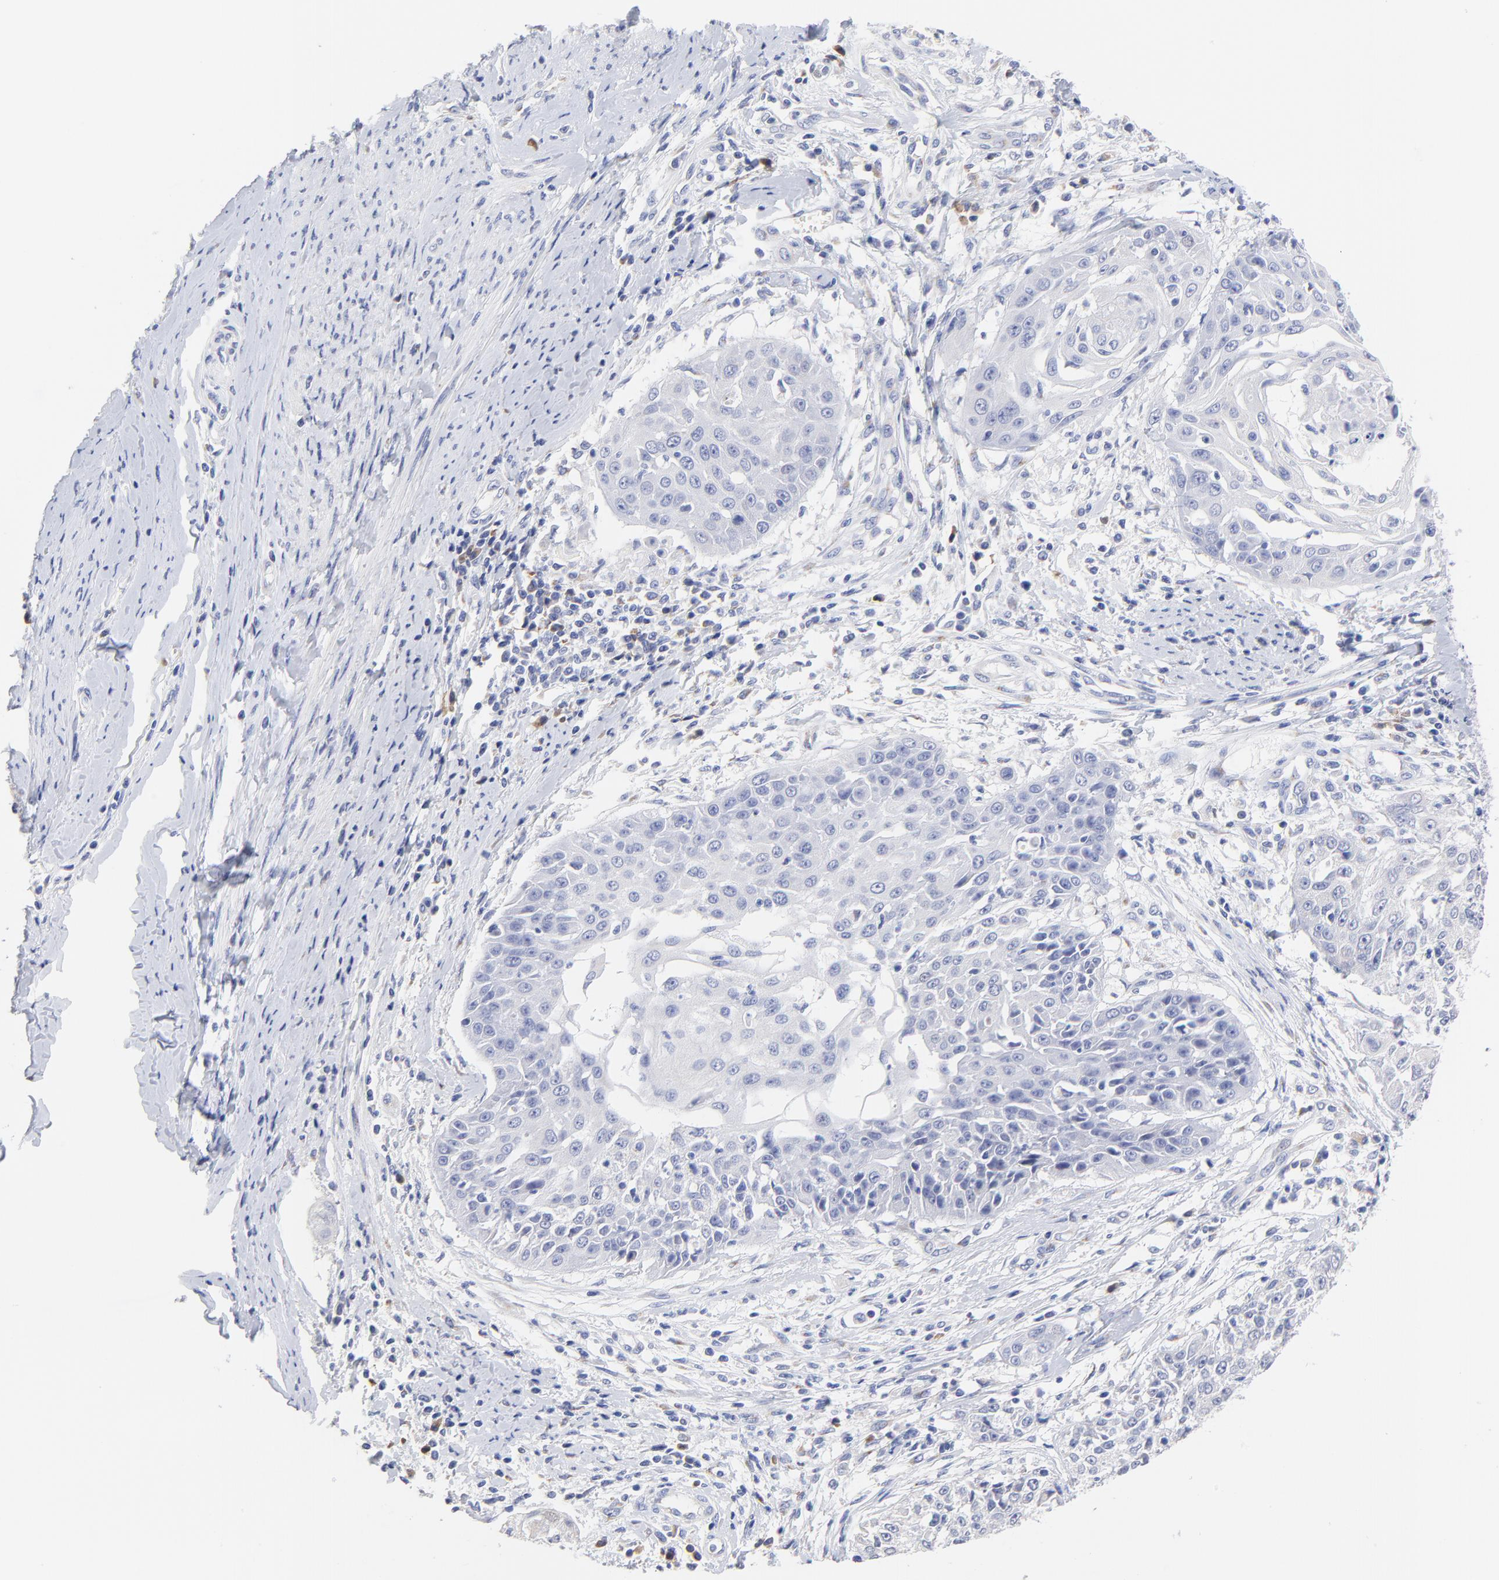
{"staining": {"intensity": "negative", "quantity": "none", "location": "none"}, "tissue": "cervical cancer", "cell_type": "Tumor cells", "image_type": "cancer", "snomed": [{"axis": "morphology", "description": "Squamous cell carcinoma, NOS"}, {"axis": "topography", "description": "Cervix"}], "caption": "Cervical cancer (squamous cell carcinoma) was stained to show a protein in brown. There is no significant positivity in tumor cells. (DAB immunohistochemistry visualized using brightfield microscopy, high magnification).", "gene": "LAX1", "patient": {"sex": "female", "age": 64}}